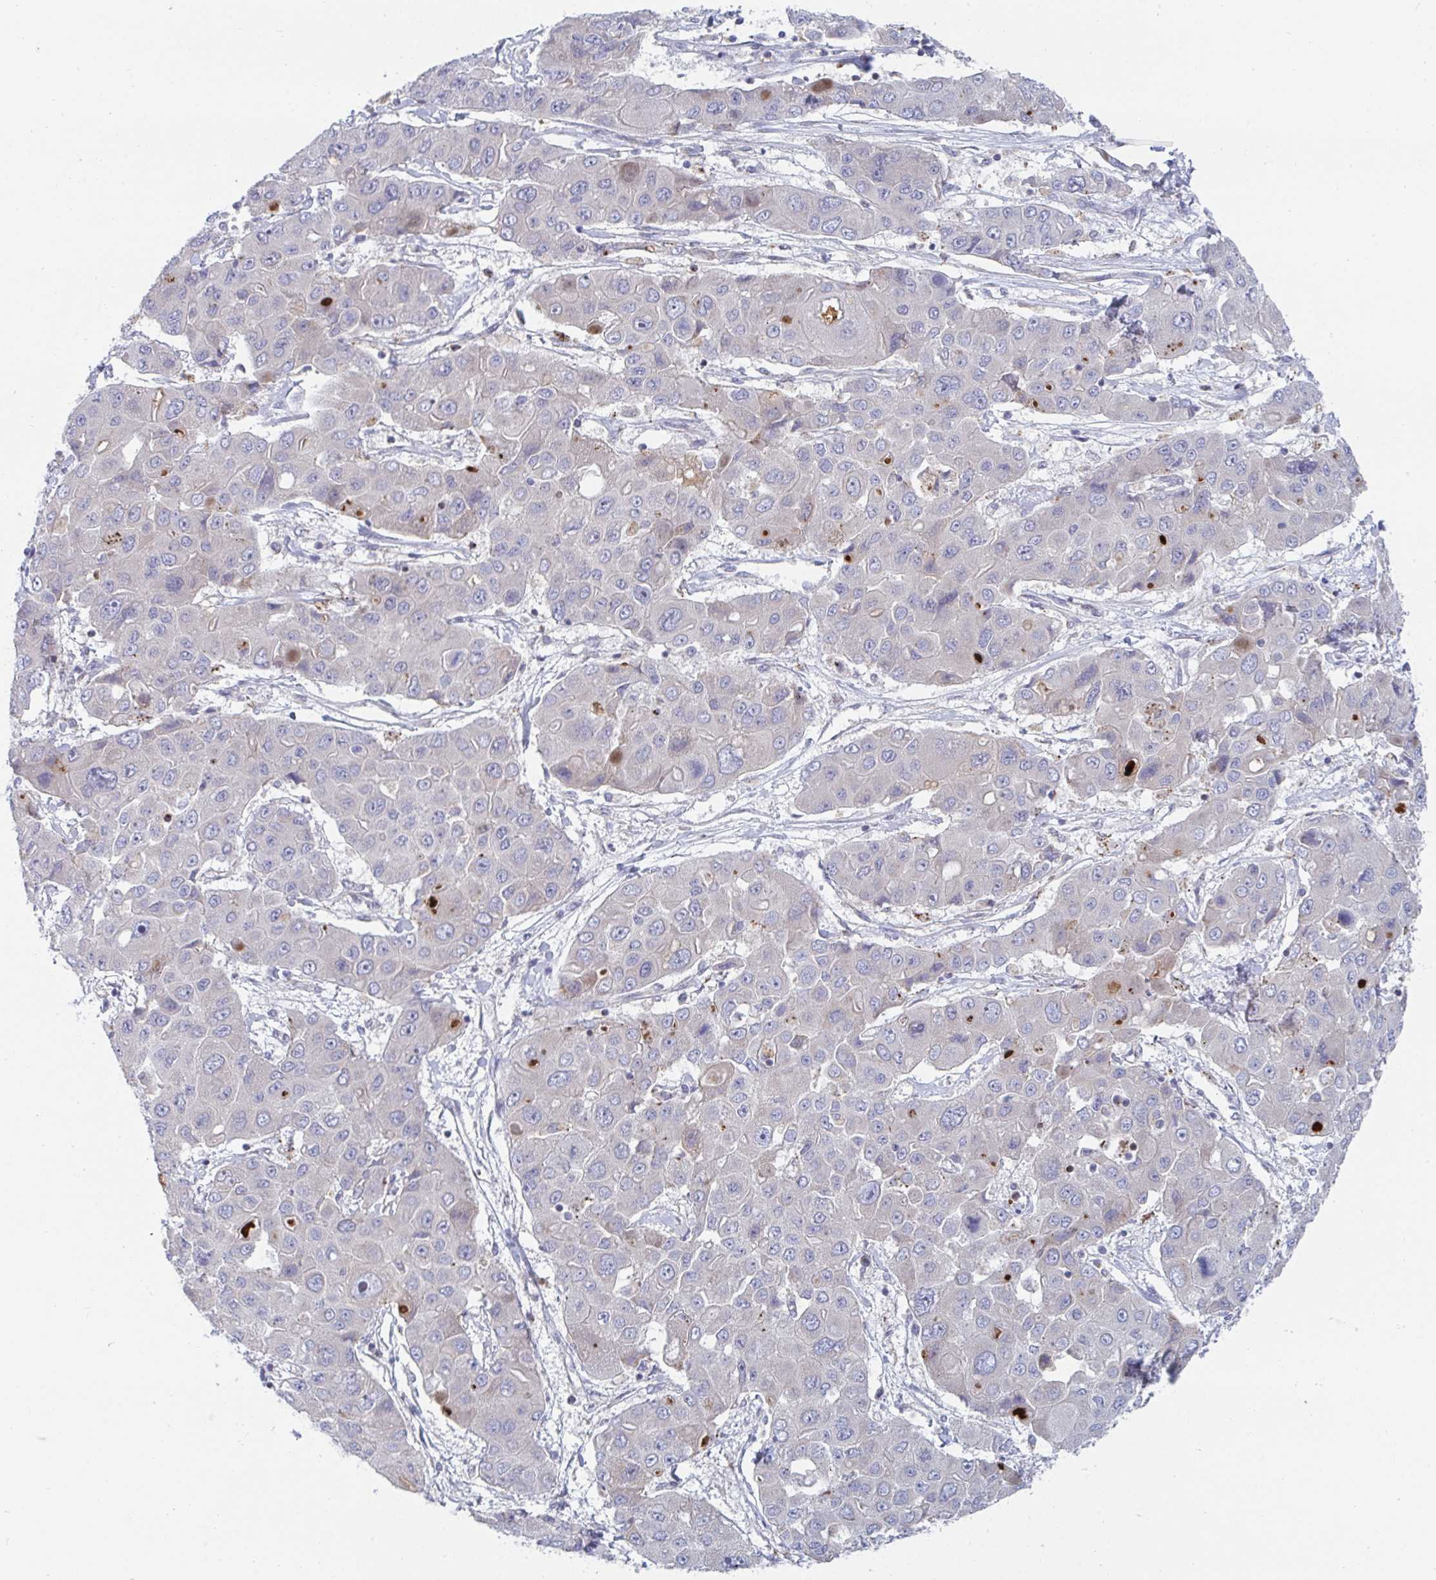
{"staining": {"intensity": "negative", "quantity": "none", "location": "none"}, "tissue": "liver cancer", "cell_type": "Tumor cells", "image_type": "cancer", "snomed": [{"axis": "morphology", "description": "Cholangiocarcinoma"}, {"axis": "topography", "description": "Liver"}], "caption": "IHC of human liver cancer (cholangiocarcinoma) demonstrates no expression in tumor cells.", "gene": "FRMD3", "patient": {"sex": "male", "age": 67}}